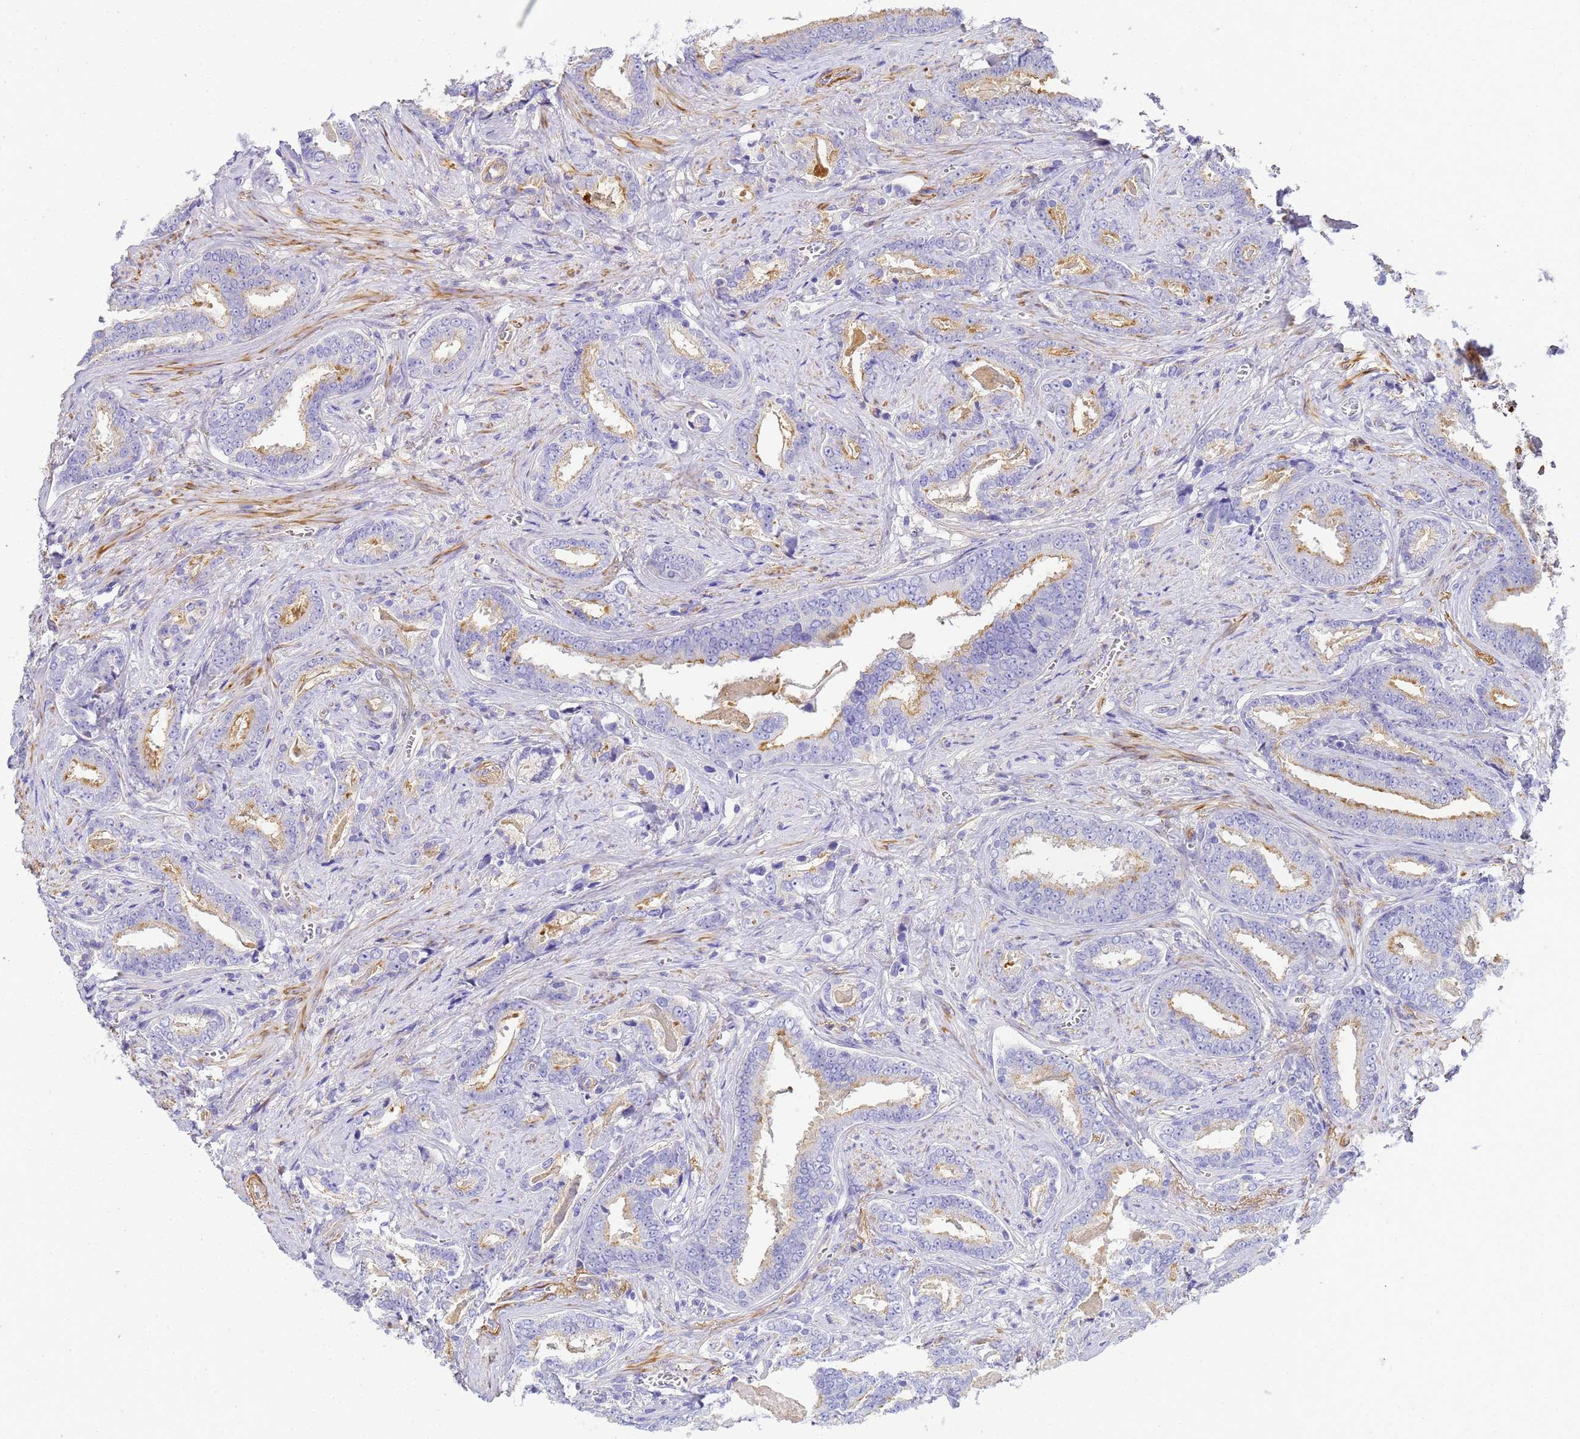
{"staining": {"intensity": "weak", "quantity": "<25%", "location": "cytoplasmic/membranous"}, "tissue": "prostate cancer", "cell_type": "Tumor cells", "image_type": "cancer", "snomed": [{"axis": "morphology", "description": "Adenocarcinoma, High grade"}, {"axis": "topography", "description": "Prostate"}], "caption": "An image of prostate cancer (adenocarcinoma (high-grade)) stained for a protein exhibits no brown staining in tumor cells.", "gene": "MYL12A", "patient": {"sex": "male", "age": 67}}